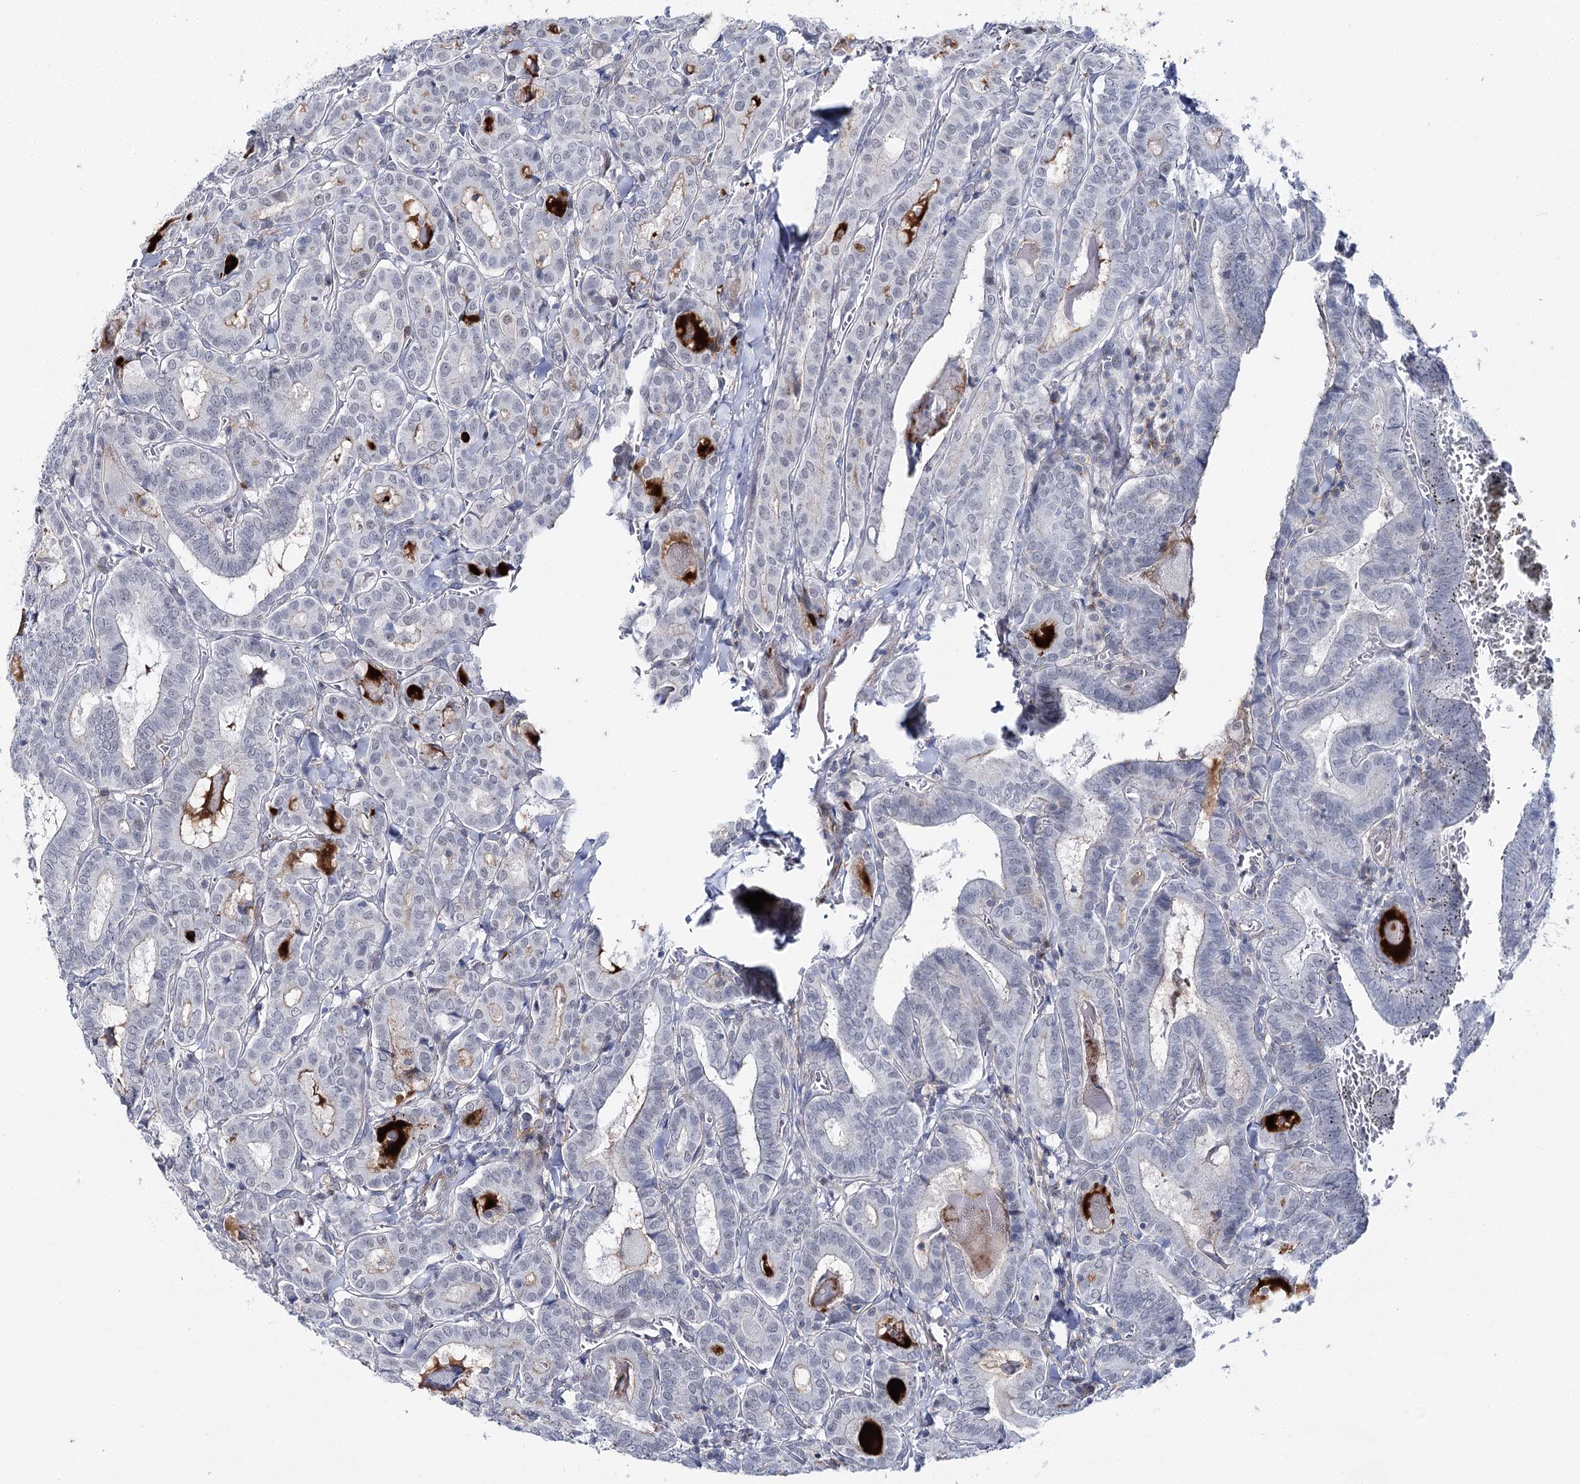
{"staining": {"intensity": "negative", "quantity": "none", "location": "none"}, "tissue": "thyroid cancer", "cell_type": "Tumor cells", "image_type": "cancer", "snomed": [{"axis": "morphology", "description": "Papillary adenocarcinoma, NOS"}, {"axis": "topography", "description": "Thyroid gland"}], "caption": "Micrograph shows no significant protein staining in tumor cells of thyroid cancer.", "gene": "AGXT2", "patient": {"sex": "female", "age": 72}}